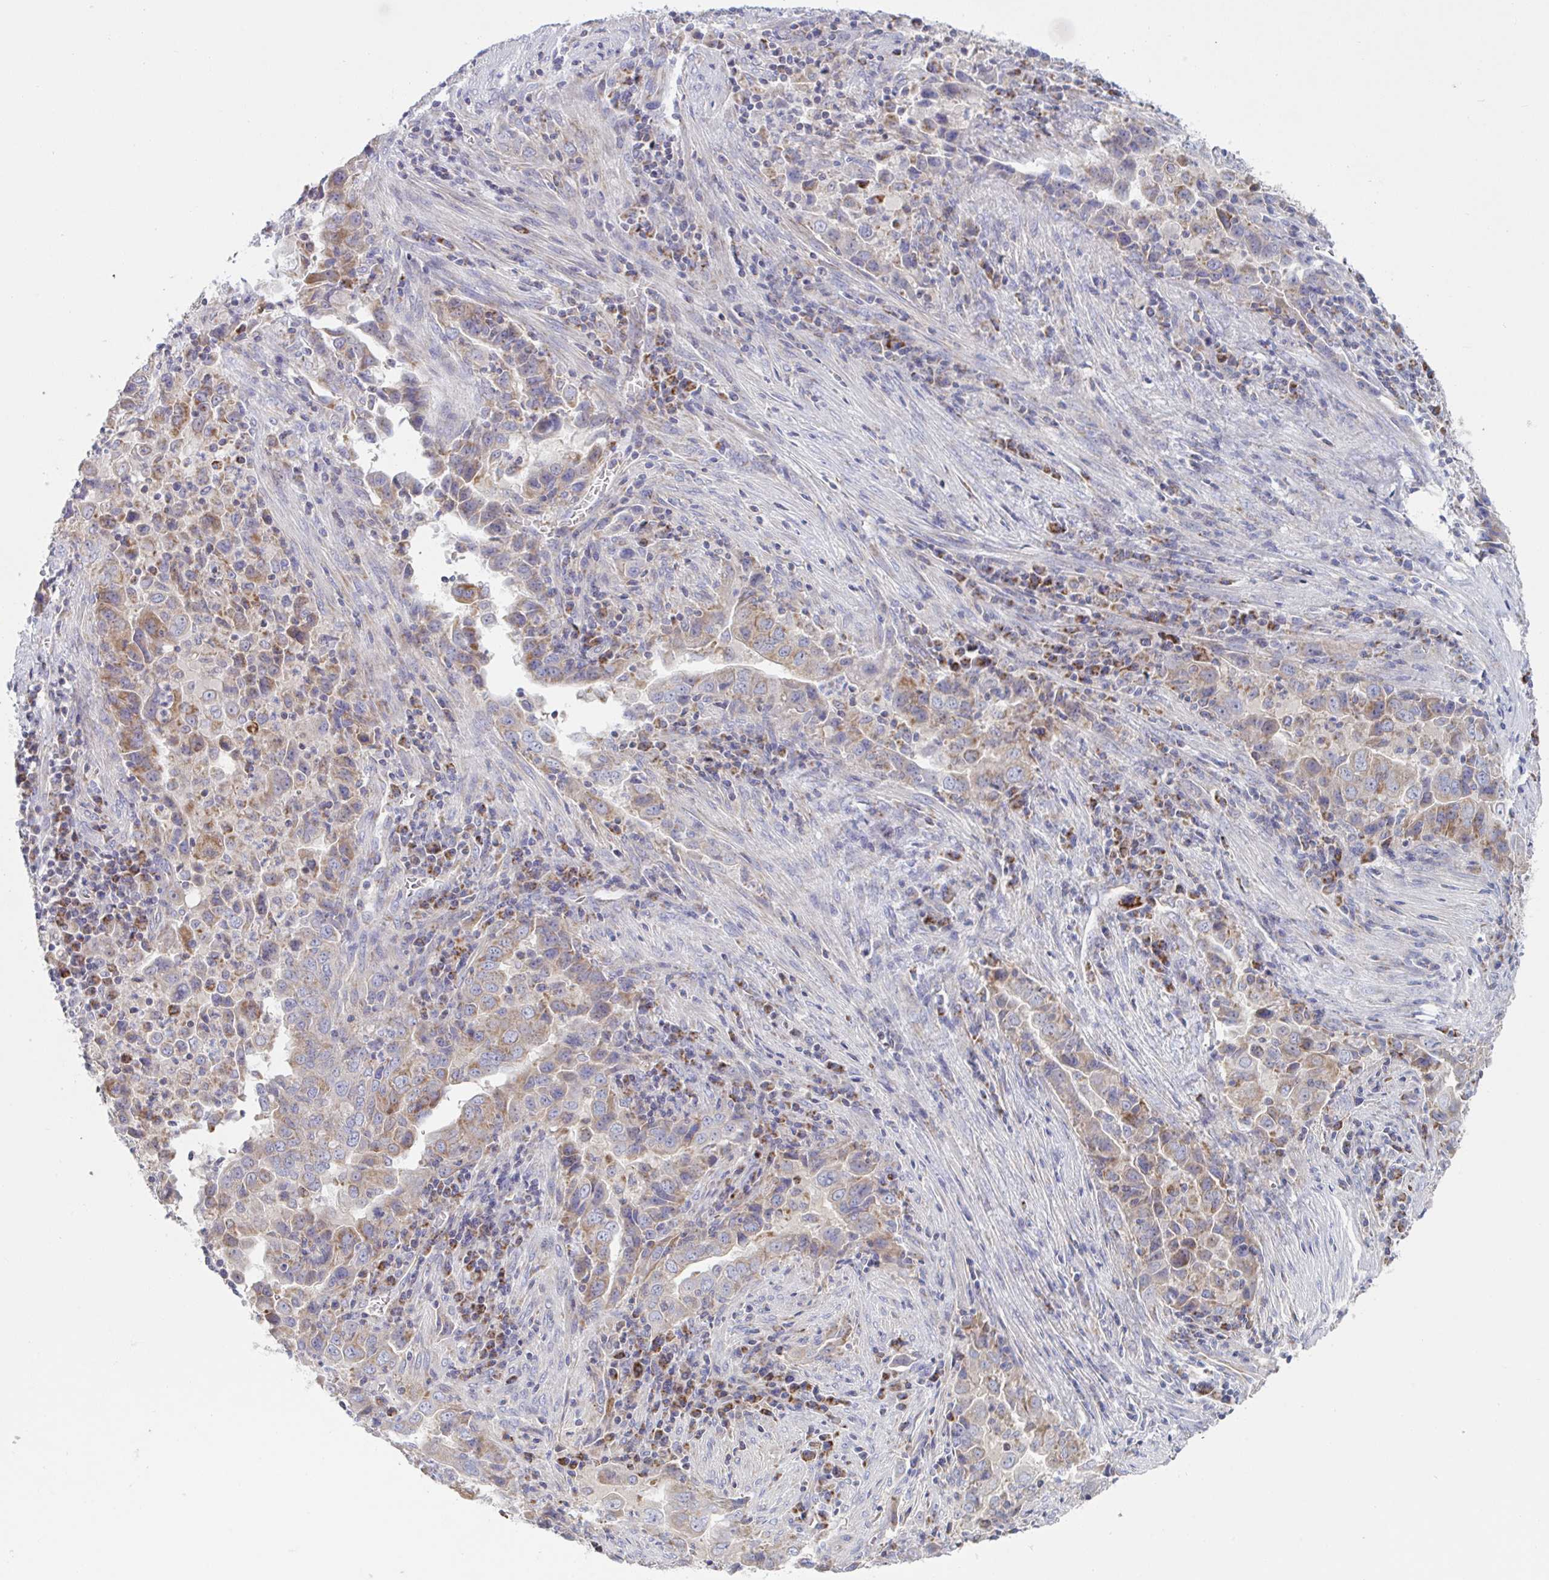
{"staining": {"intensity": "moderate", "quantity": "25%-75%", "location": "cytoplasmic/membranous"}, "tissue": "lung cancer", "cell_type": "Tumor cells", "image_type": "cancer", "snomed": [{"axis": "morphology", "description": "Adenocarcinoma, NOS"}, {"axis": "topography", "description": "Lung"}], "caption": "IHC of lung cancer demonstrates medium levels of moderate cytoplasmic/membranous expression in about 25%-75% of tumor cells. (brown staining indicates protein expression, while blue staining denotes nuclei).", "gene": "NDUFA7", "patient": {"sex": "male", "age": 67}}